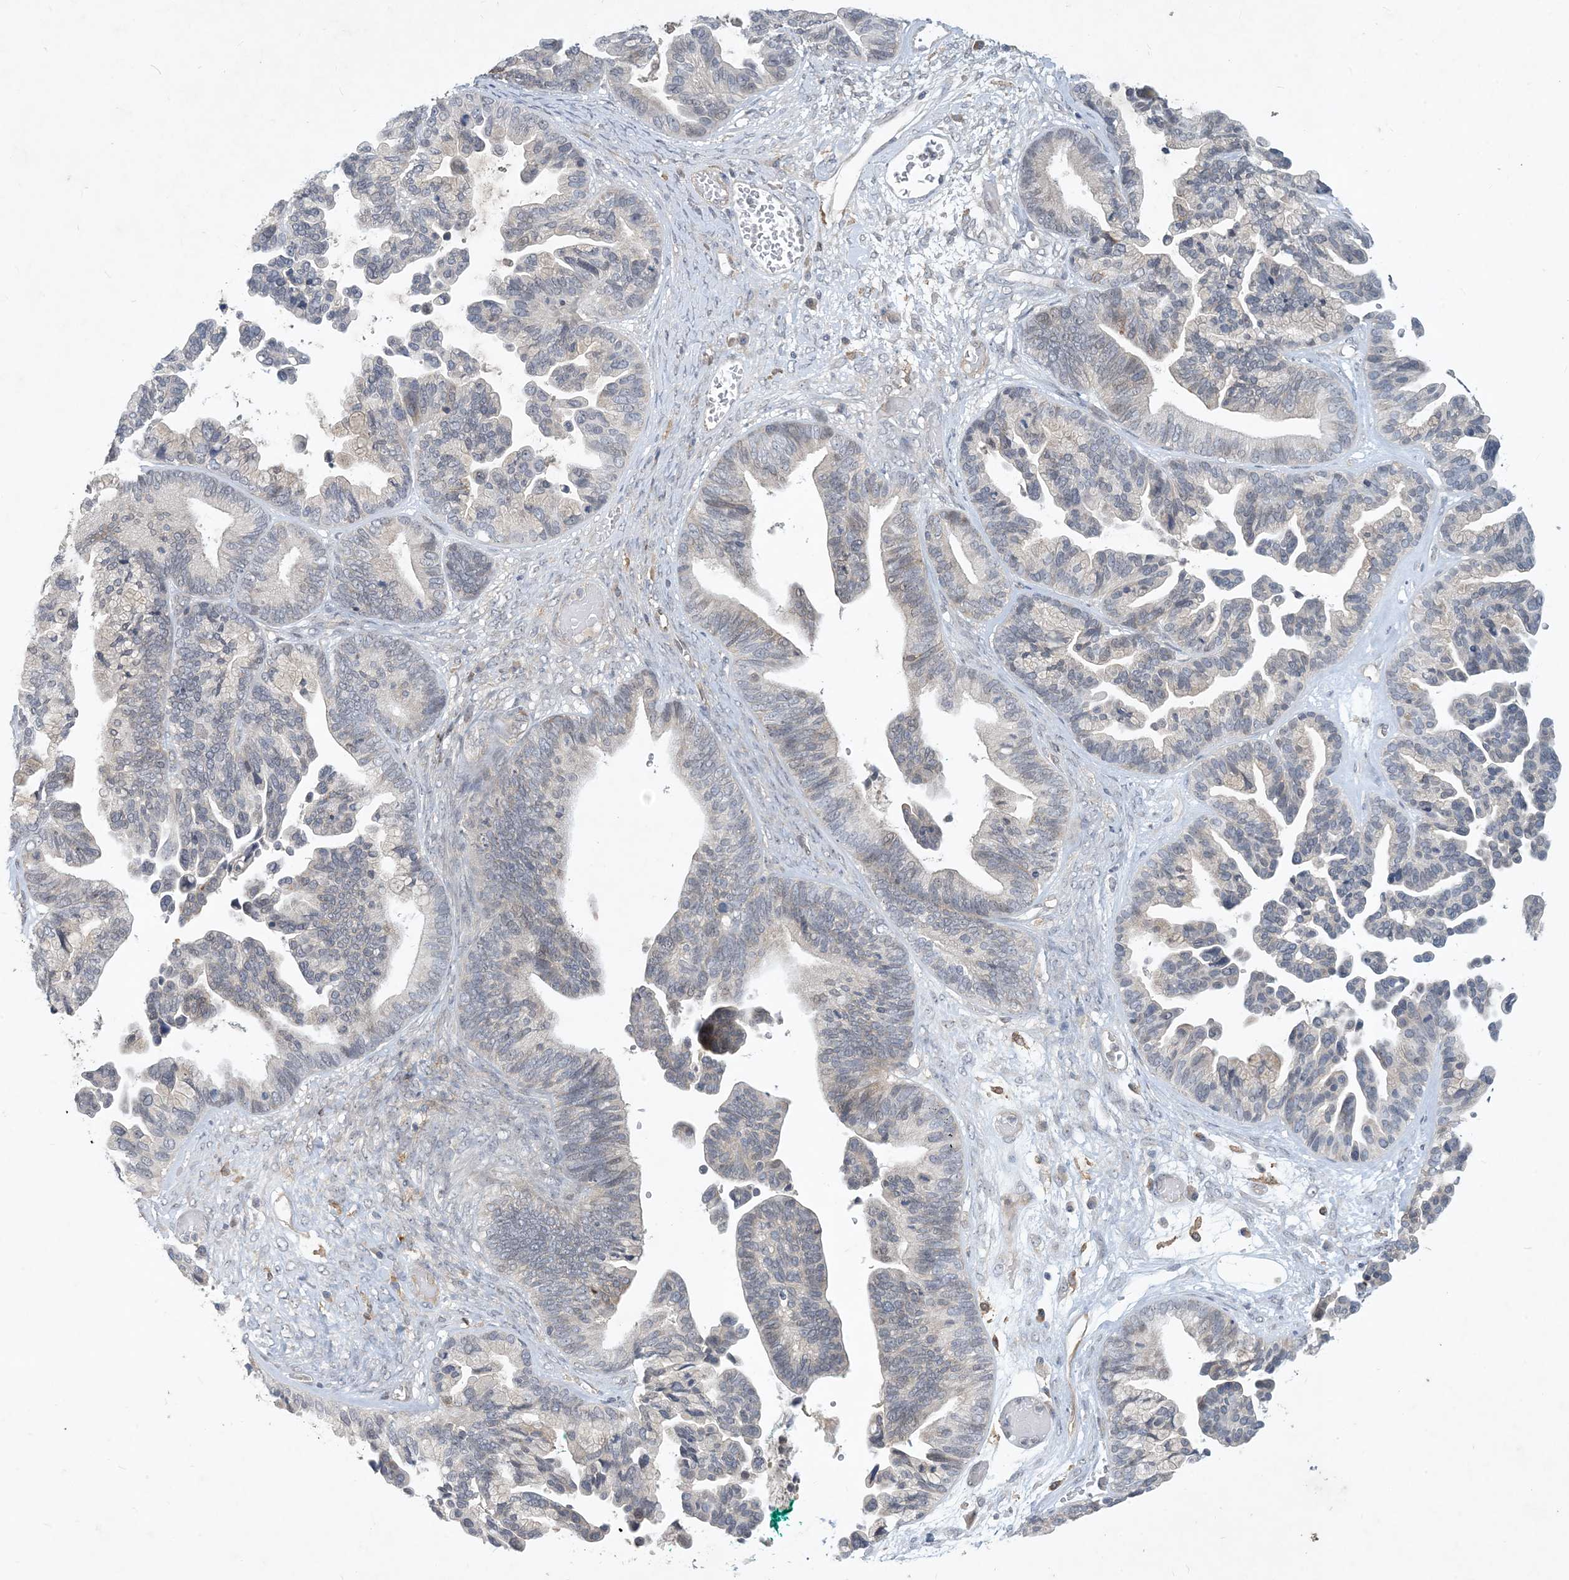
{"staining": {"intensity": "negative", "quantity": "none", "location": "none"}, "tissue": "ovarian cancer", "cell_type": "Tumor cells", "image_type": "cancer", "snomed": [{"axis": "morphology", "description": "Cystadenocarcinoma, serous, NOS"}, {"axis": "topography", "description": "Ovary"}], "caption": "This micrograph is of ovarian serous cystadenocarcinoma stained with immunohistochemistry (IHC) to label a protein in brown with the nuclei are counter-stained blue. There is no expression in tumor cells.", "gene": "CDS1", "patient": {"sex": "female", "age": 56}}